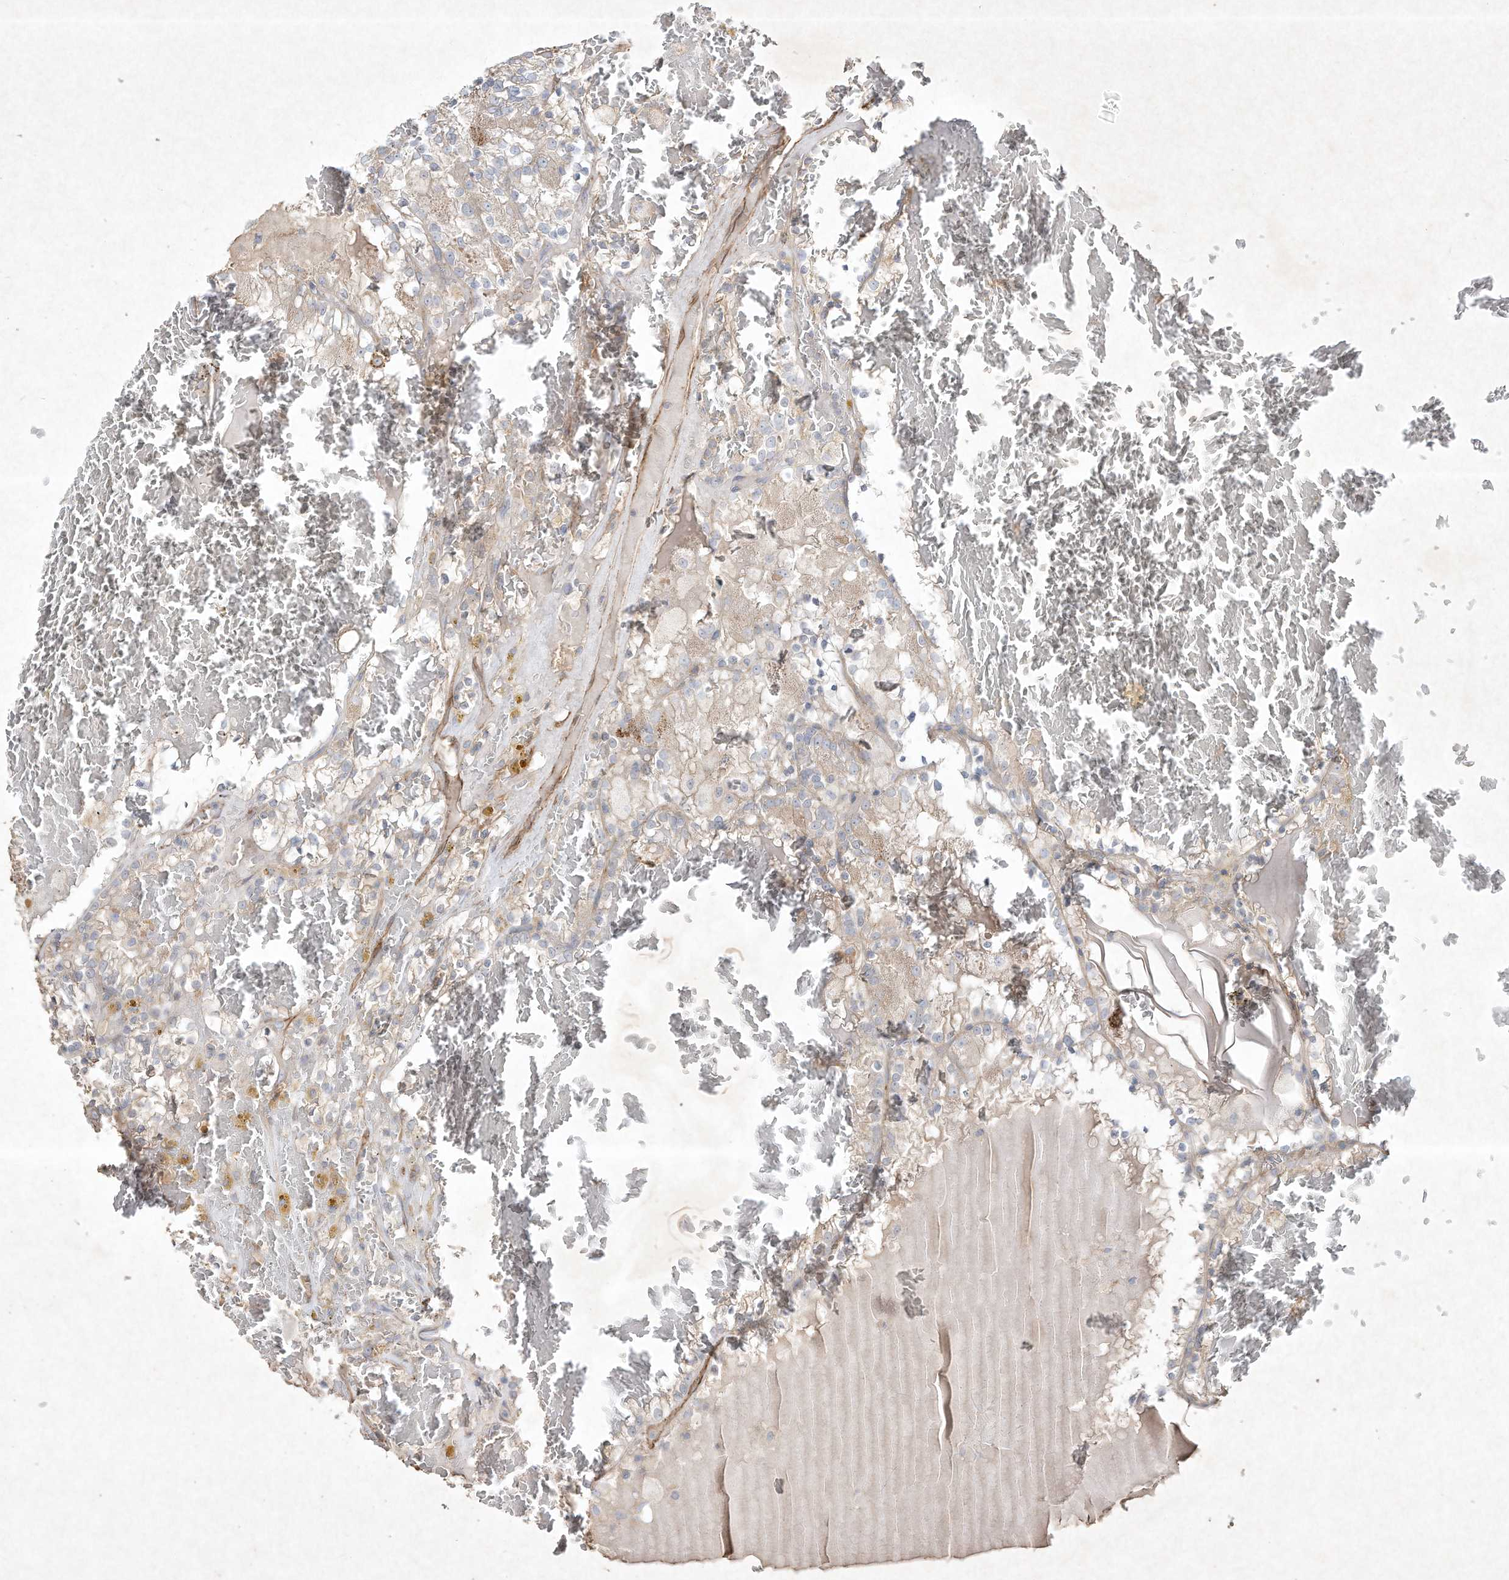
{"staining": {"intensity": "negative", "quantity": "none", "location": "none"}, "tissue": "renal cancer", "cell_type": "Tumor cells", "image_type": "cancer", "snomed": [{"axis": "morphology", "description": "Adenocarcinoma, NOS"}, {"axis": "topography", "description": "Kidney"}], "caption": "This is an IHC image of renal cancer (adenocarcinoma). There is no expression in tumor cells.", "gene": "HTR5A", "patient": {"sex": "female", "age": 56}}